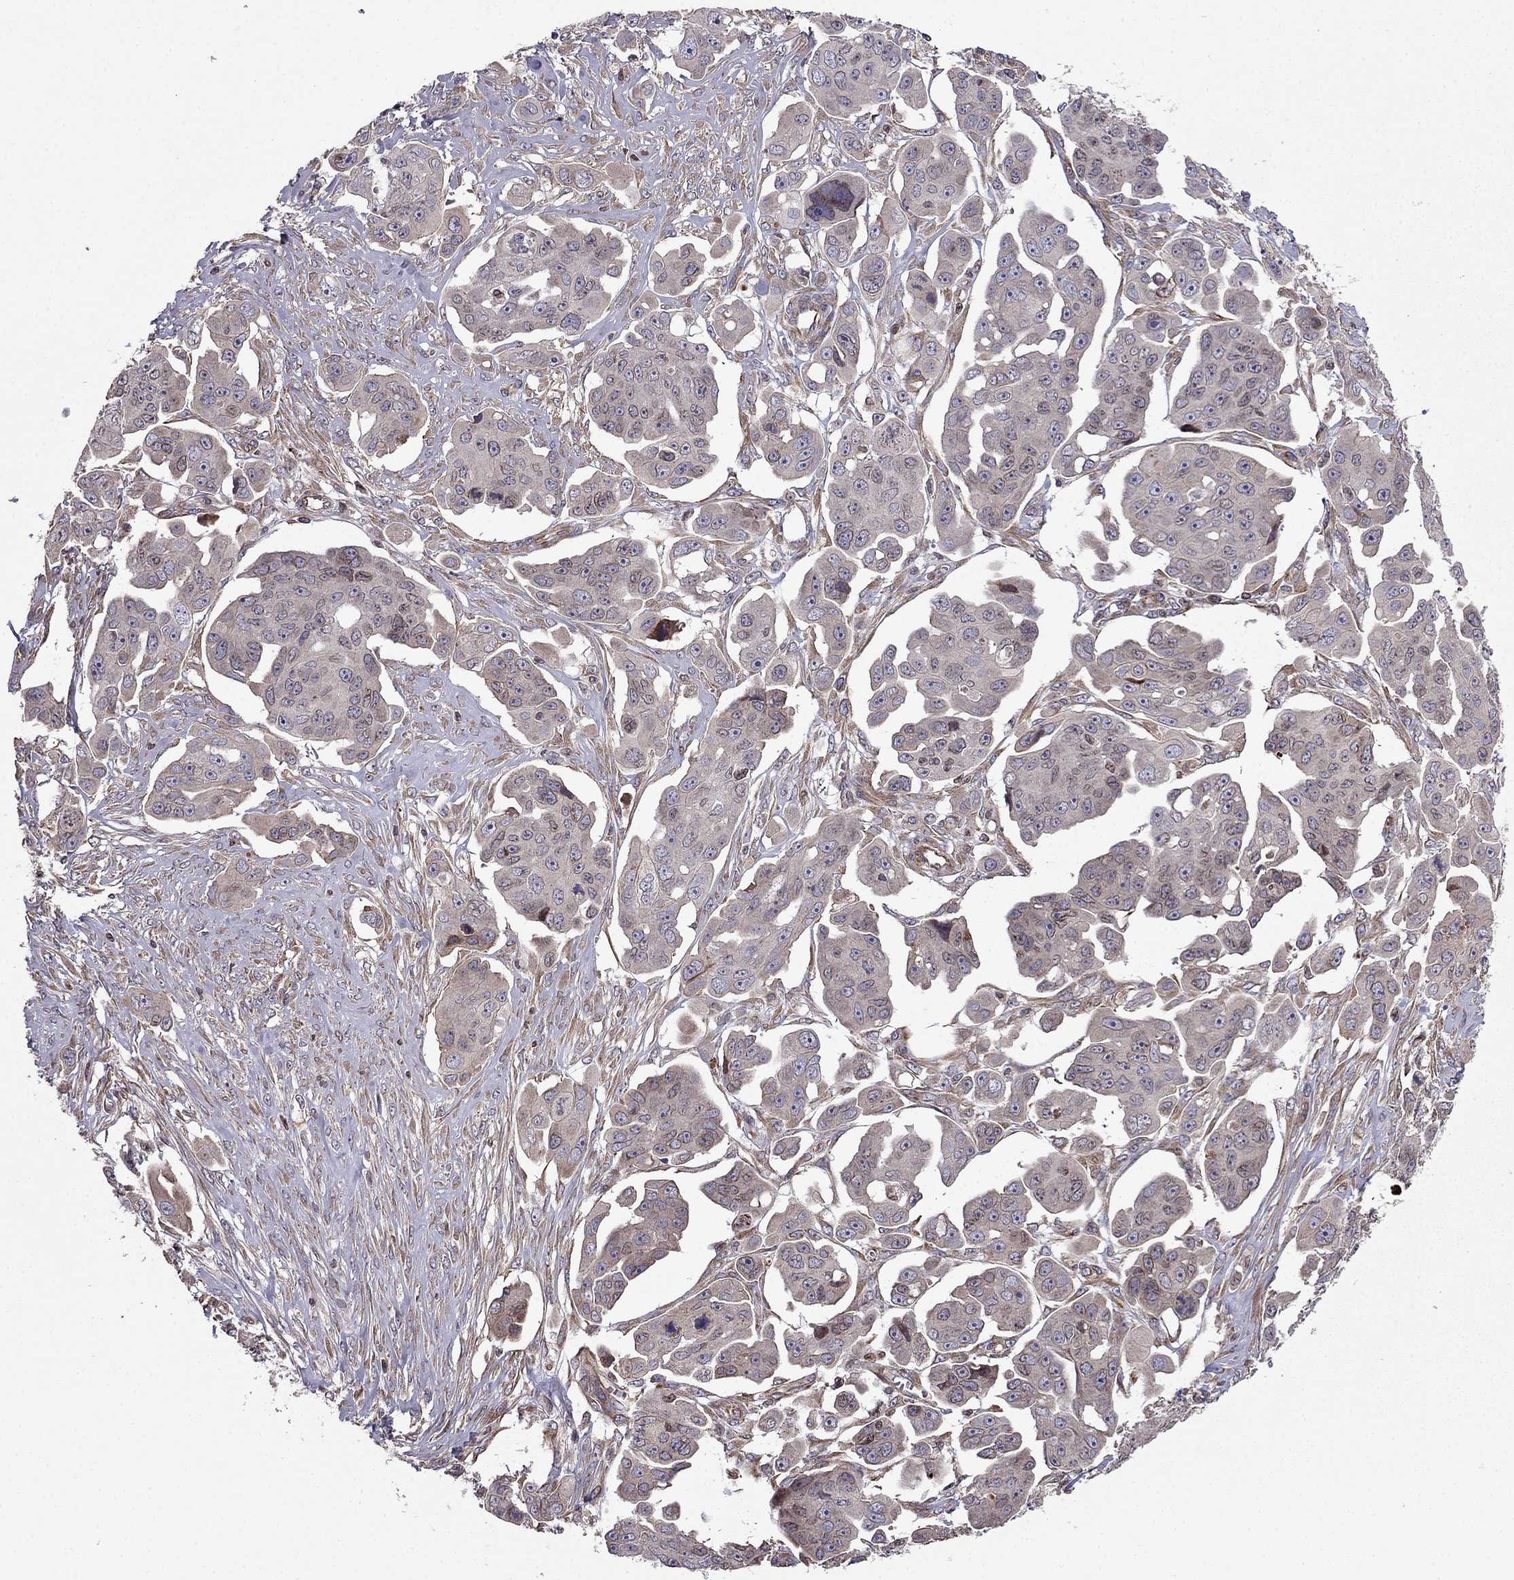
{"staining": {"intensity": "weak", "quantity": "25%-75%", "location": "cytoplasmic/membranous"}, "tissue": "ovarian cancer", "cell_type": "Tumor cells", "image_type": "cancer", "snomed": [{"axis": "morphology", "description": "Carcinoma, endometroid"}, {"axis": "topography", "description": "Ovary"}], "caption": "Human ovarian endometroid carcinoma stained with a protein marker demonstrates weak staining in tumor cells.", "gene": "CDC42BPA", "patient": {"sex": "female", "age": 70}}